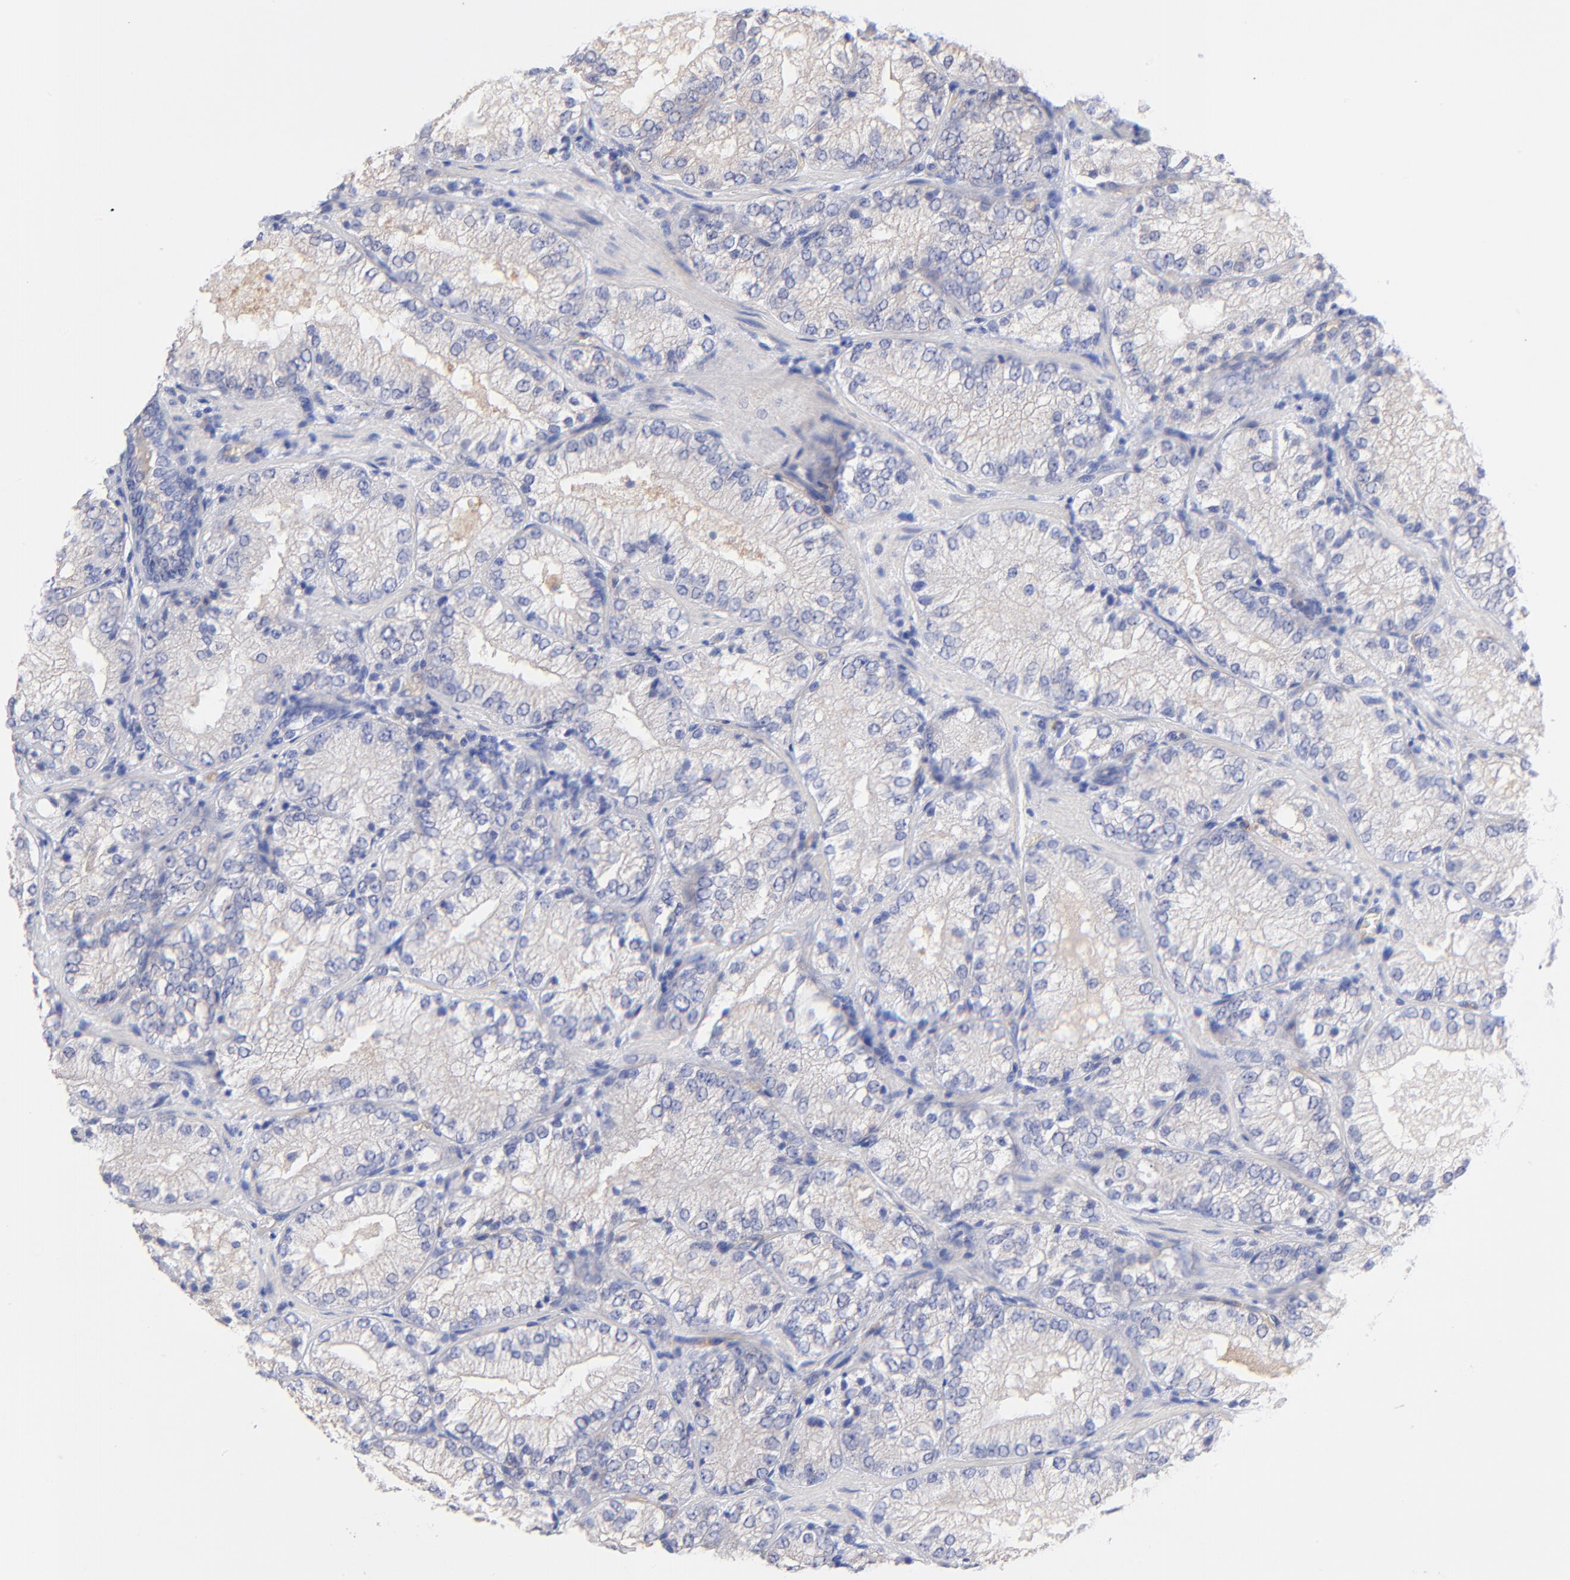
{"staining": {"intensity": "weak", "quantity": "<25%", "location": "cytoplasmic/membranous"}, "tissue": "prostate cancer", "cell_type": "Tumor cells", "image_type": "cancer", "snomed": [{"axis": "morphology", "description": "Adenocarcinoma, Low grade"}, {"axis": "topography", "description": "Prostate"}], "caption": "This is a histopathology image of IHC staining of prostate adenocarcinoma (low-grade), which shows no expression in tumor cells. The staining was performed using DAB to visualize the protein expression in brown, while the nuclei were stained in blue with hematoxylin (Magnification: 20x).", "gene": "SLC44A2", "patient": {"sex": "male", "age": 60}}